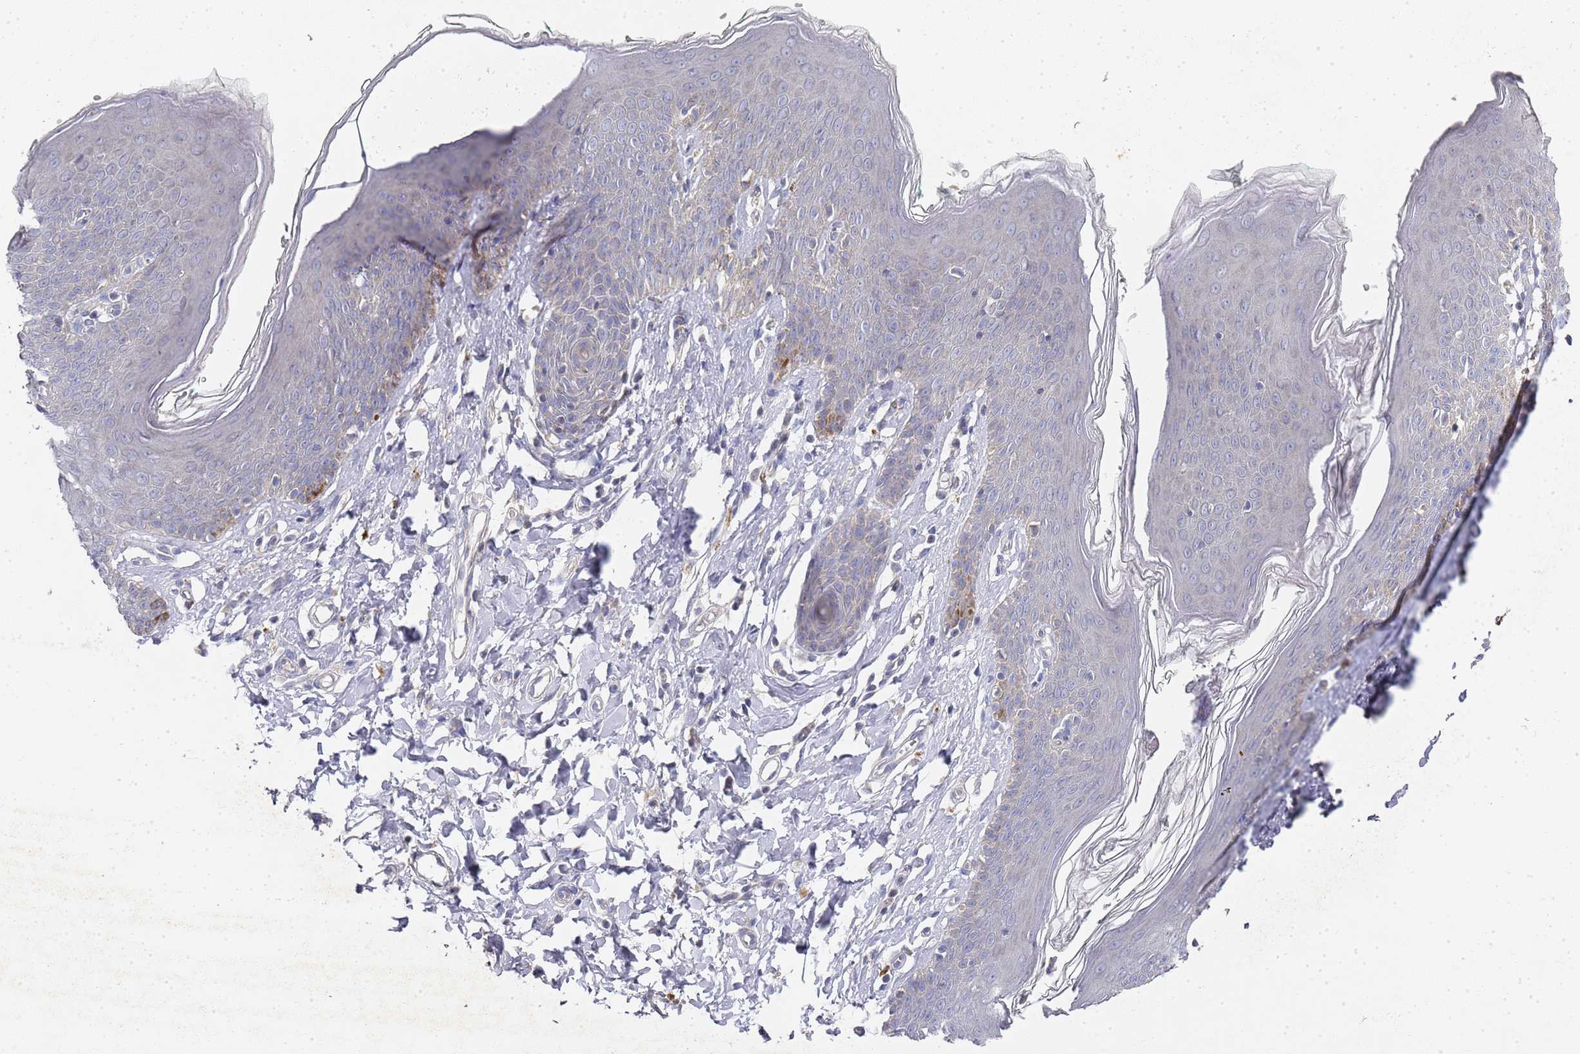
{"staining": {"intensity": "weak", "quantity": "<25%", "location": "cytoplasmic/membranous"}, "tissue": "skin", "cell_type": "Epidermal cells", "image_type": "normal", "snomed": [{"axis": "morphology", "description": "Normal tissue, NOS"}, {"axis": "topography", "description": "Vulva"}], "caption": "This photomicrograph is of normal skin stained with immunohistochemistry to label a protein in brown with the nuclei are counter-stained blue. There is no staining in epidermal cells.", "gene": "NPEPPS", "patient": {"sex": "female", "age": 66}}